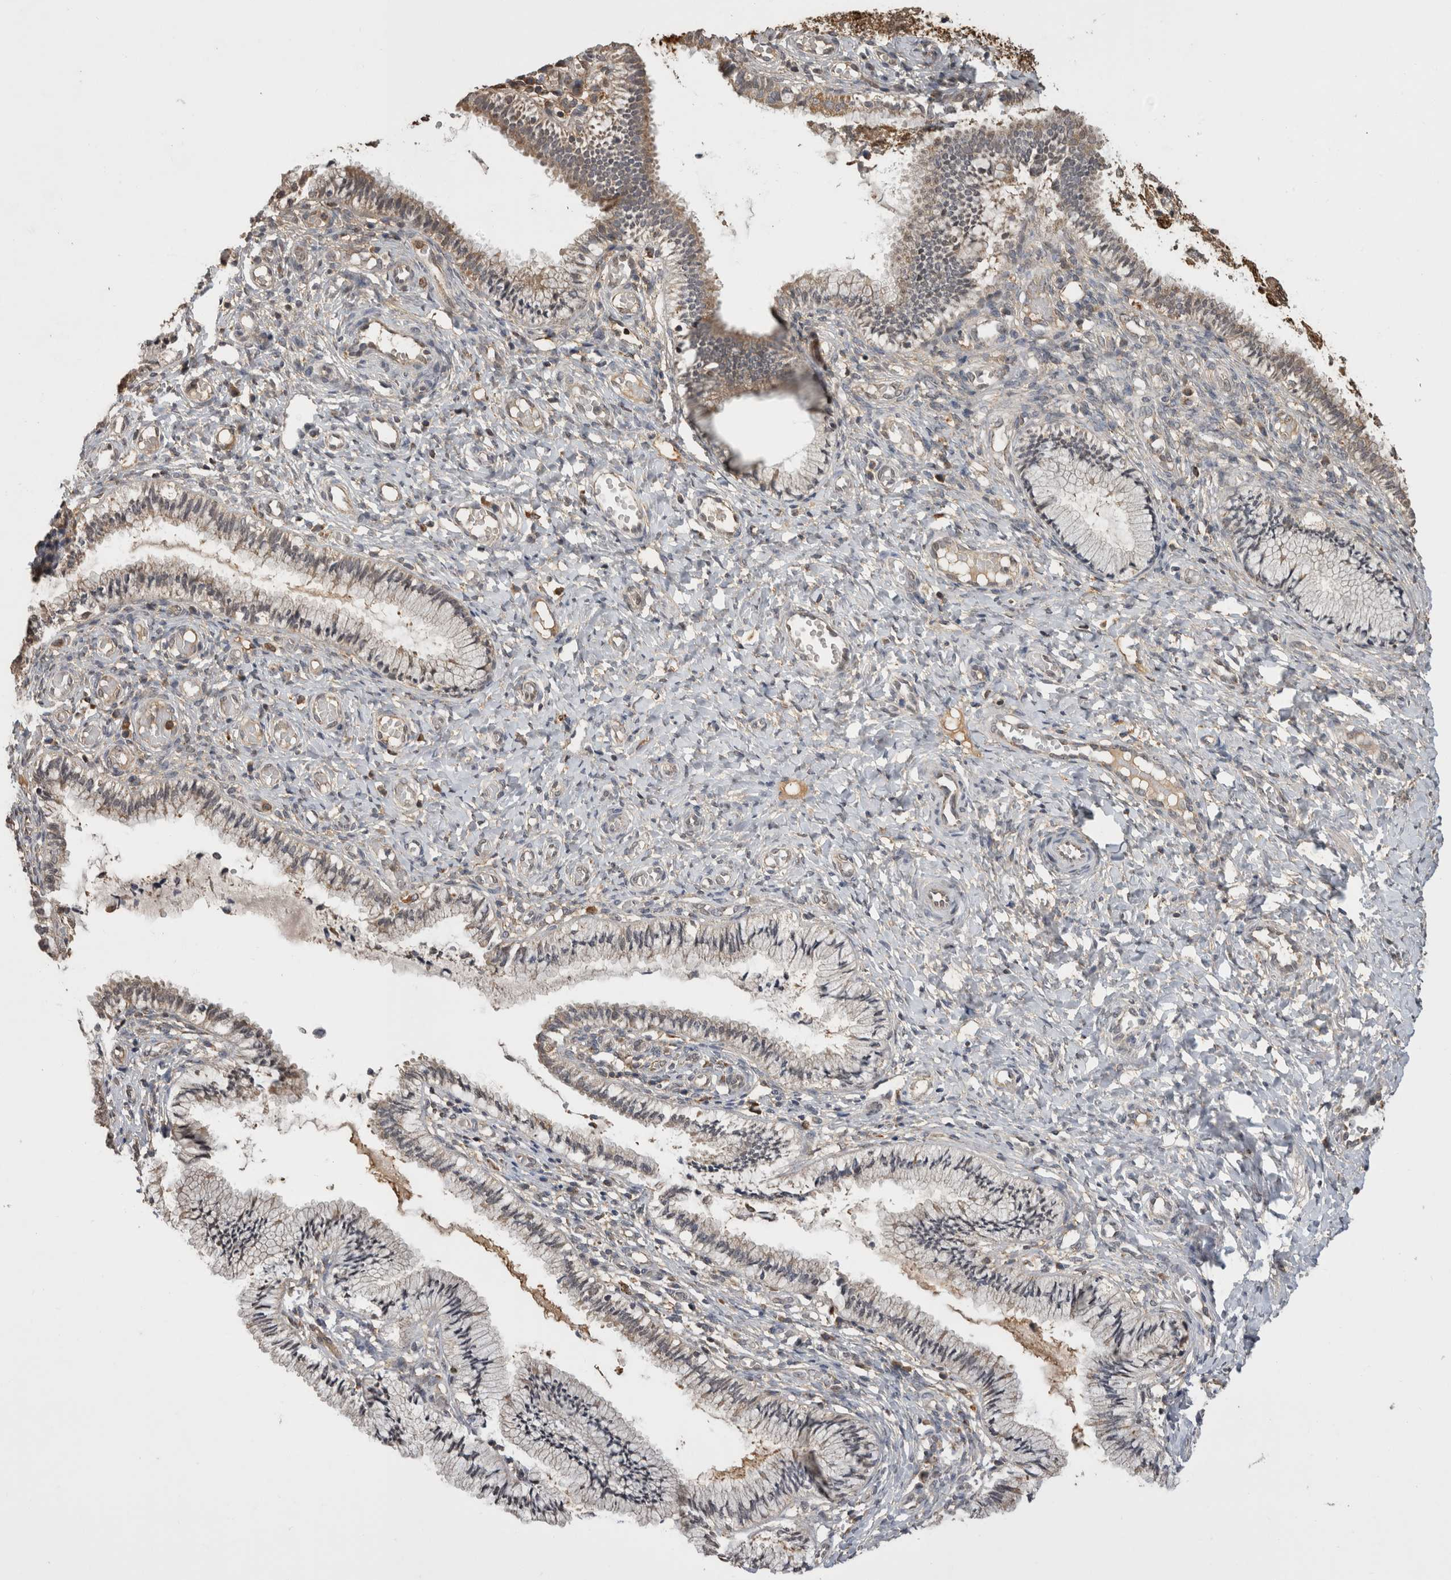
{"staining": {"intensity": "weak", "quantity": "25%-75%", "location": "cytoplasmic/membranous"}, "tissue": "cervix", "cell_type": "Glandular cells", "image_type": "normal", "snomed": [{"axis": "morphology", "description": "Normal tissue, NOS"}, {"axis": "topography", "description": "Cervix"}], "caption": "This image displays immunohistochemistry staining of unremarkable cervix, with low weak cytoplasmic/membranous staining in about 25%-75% of glandular cells.", "gene": "PREP", "patient": {"sex": "female", "age": 27}}